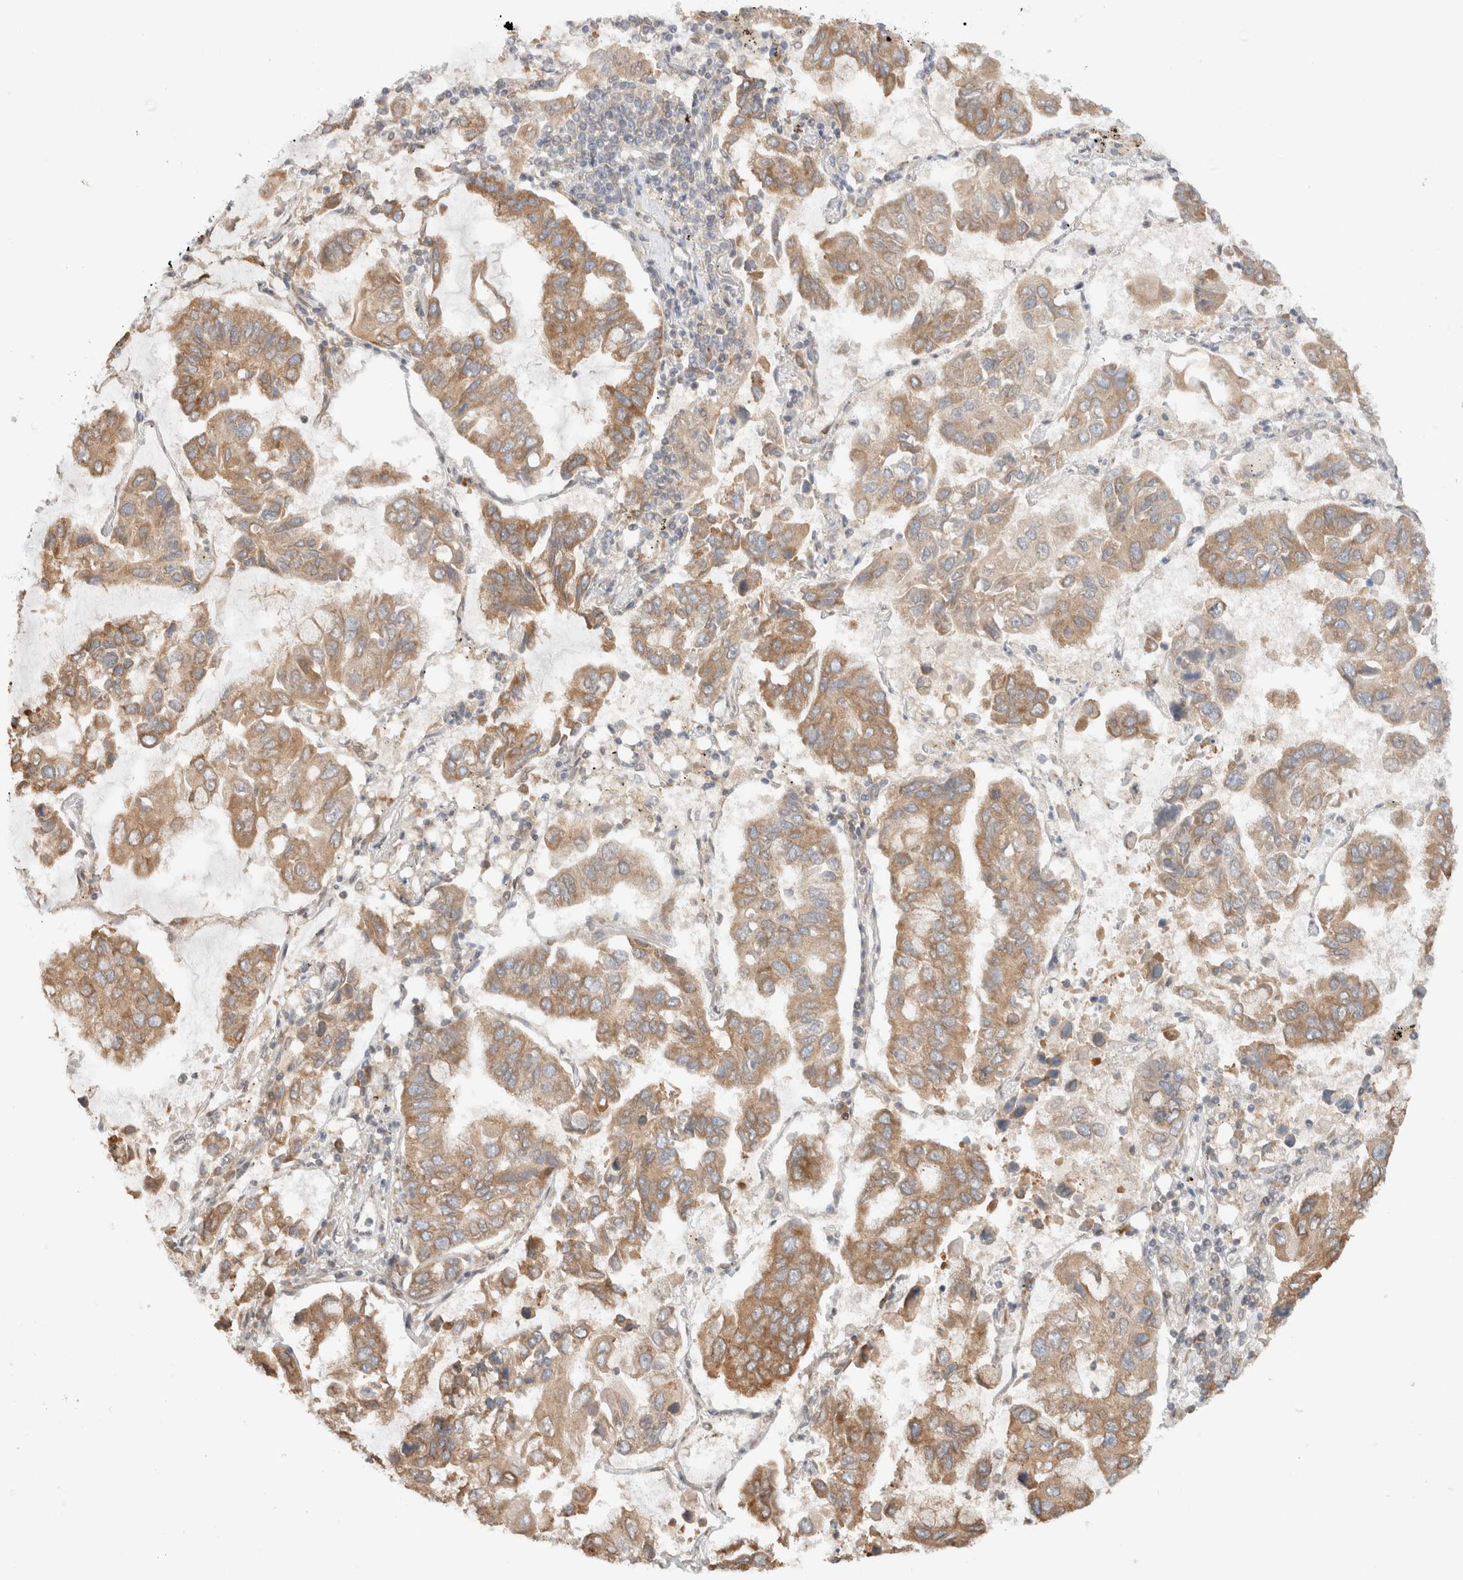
{"staining": {"intensity": "moderate", "quantity": ">75%", "location": "cytoplasmic/membranous"}, "tissue": "lung cancer", "cell_type": "Tumor cells", "image_type": "cancer", "snomed": [{"axis": "morphology", "description": "Adenocarcinoma, NOS"}, {"axis": "topography", "description": "Lung"}], "caption": "Immunohistochemical staining of adenocarcinoma (lung) exhibits medium levels of moderate cytoplasmic/membranous positivity in about >75% of tumor cells.", "gene": "ARFGEF2", "patient": {"sex": "male", "age": 64}}